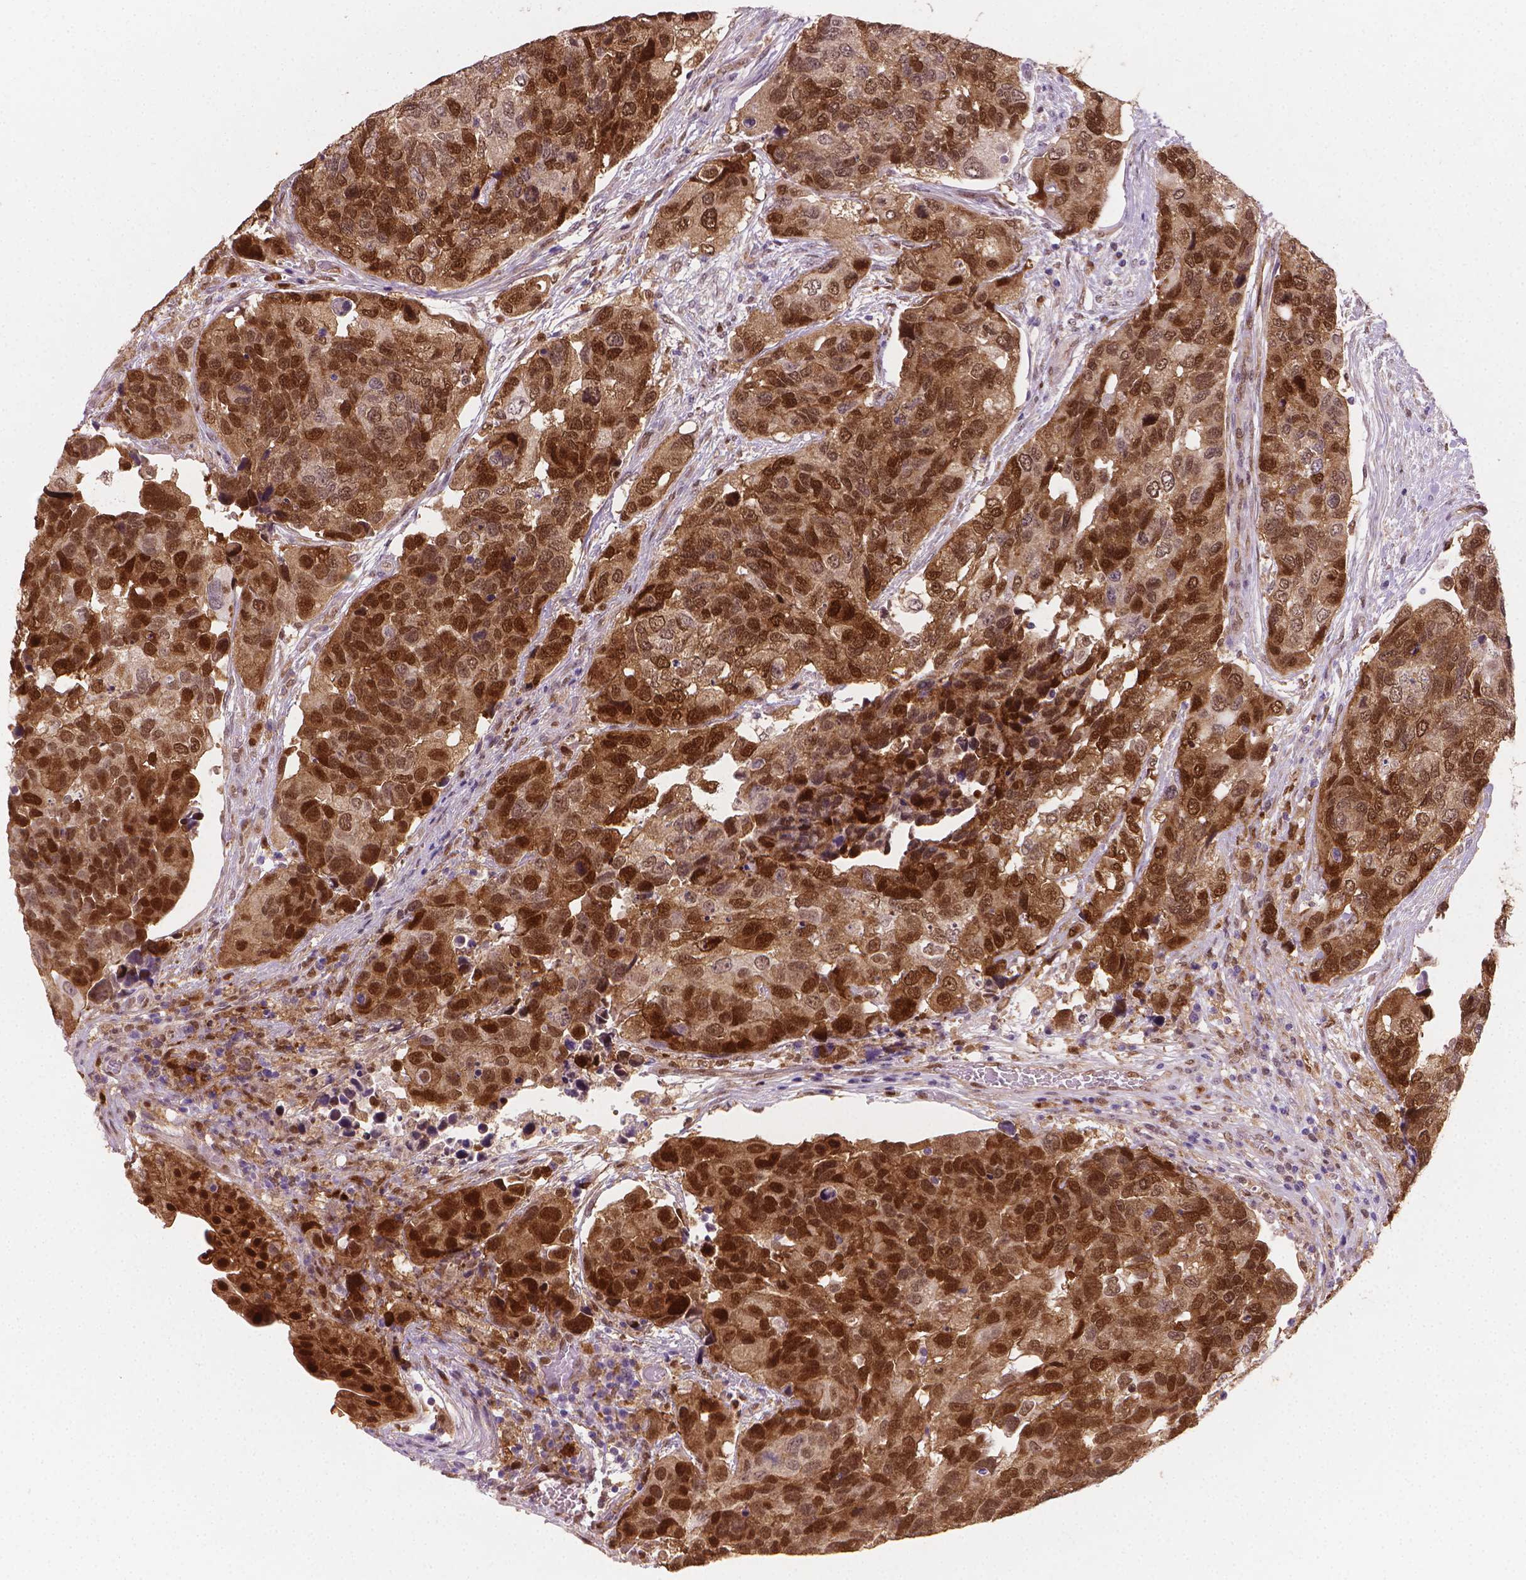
{"staining": {"intensity": "strong", "quantity": ">75%", "location": "cytoplasmic/membranous,nuclear"}, "tissue": "urothelial cancer", "cell_type": "Tumor cells", "image_type": "cancer", "snomed": [{"axis": "morphology", "description": "Urothelial carcinoma, High grade"}, {"axis": "topography", "description": "Urinary bladder"}], "caption": "Immunohistochemical staining of urothelial carcinoma (high-grade) demonstrates high levels of strong cytoplasmic/membranous and nuclear positivity in approximately >75% of tumor cells. (Brightfield microscopy of DAB IHC at high magnification).", "gene": "TNFAIP2", "patient": {"sex": "male", "age": 60}}